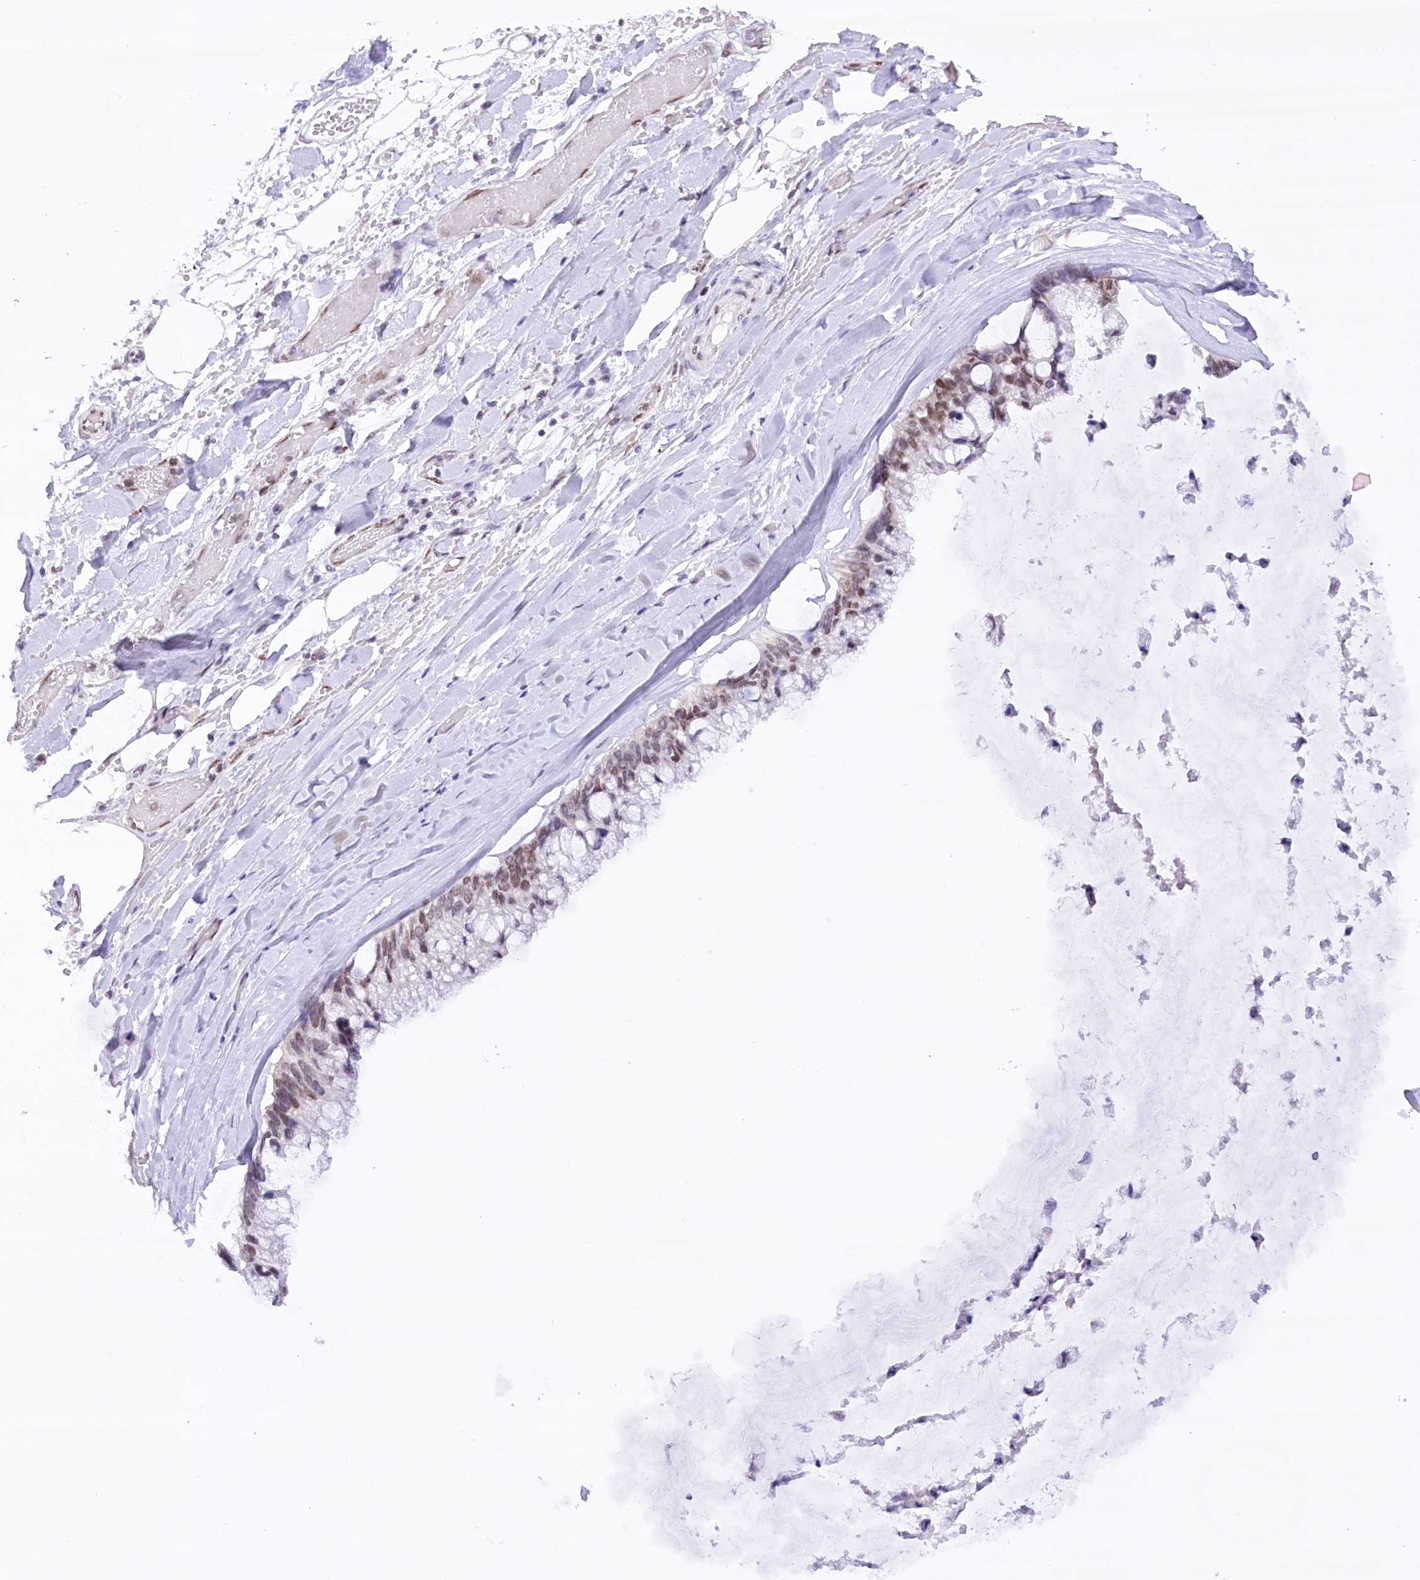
{"staining": {"intensity": "weak", "quantity": "25%-75%", "location": "nuclear"}, "tissue": "ovarian cancer", "cell_type": "Tumor cells", "image_type": "cancer", "snomed": [{"axis": "morphology", "description": "Cystadenocarcinoma, mucinous, NOS"}, {"axis": "topography", "description": "Ovary"}], "caption": "Immunohistochemical staining of ovarian cancer (mucinous cystadenocarcinoma) shows weak nuclear protein staining in about 25%-75% of tumor cells. The staining is performed using DAB (3,3'-diaminobenzidine) brown chromogen to label protein expression. The nuclei are counter-stained blue using hematoxylin.", "gene": "HNRNPA0", "patient": {"sex": "female", "age": 39}}